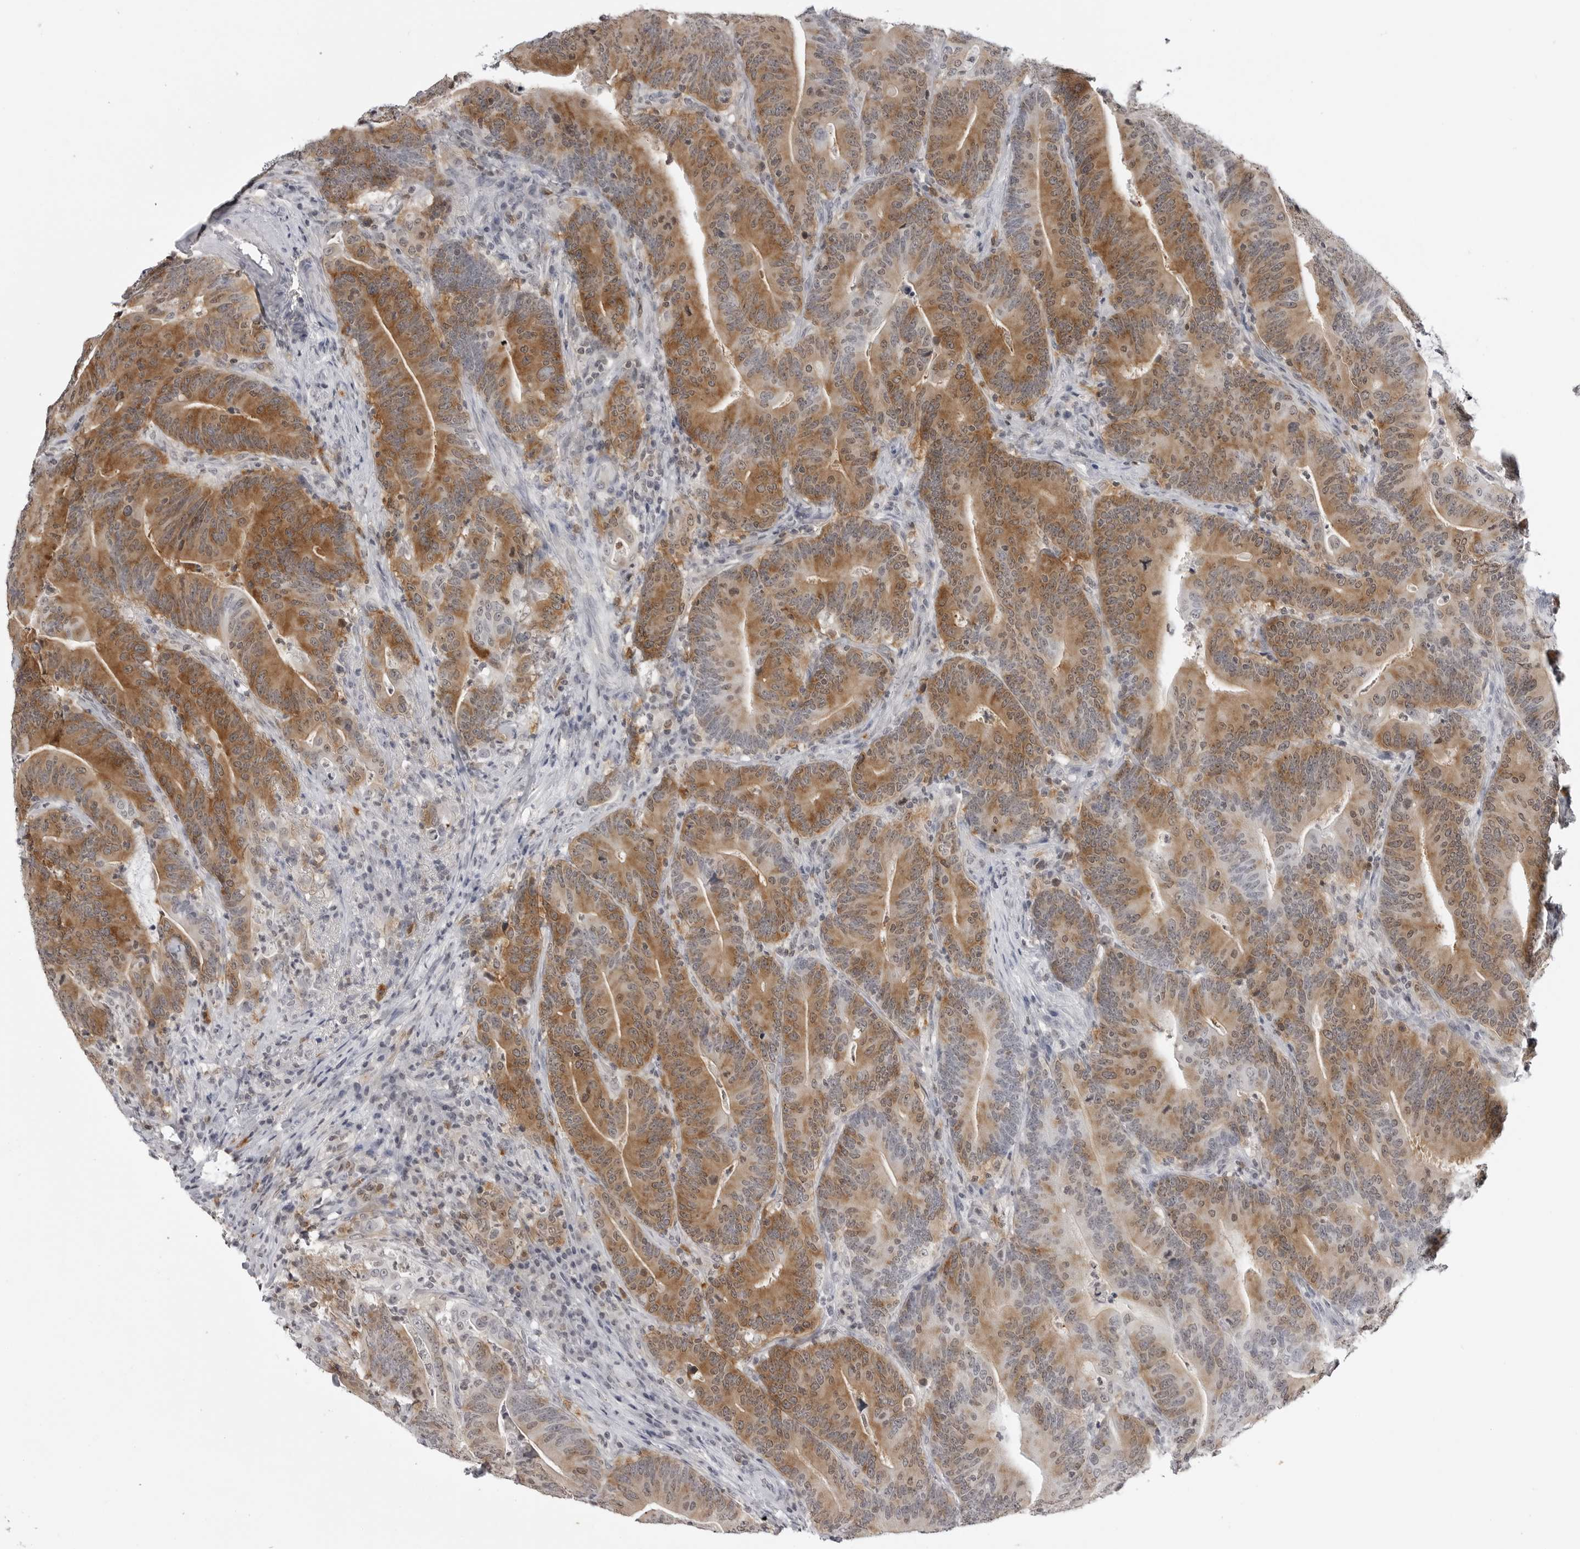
{"staining": {"intensity": "strong", "quantity": ">75%", "location": "cytoplasmic/membranous"}, "tissue": "colorectal cancer", "cell_type": "Tumor cells", "image_type": "cancer", "snomed": [{"axis": "morphology", "description": "Adenocarcinoma, NOS"}, {"axis": "topography", "description": "Colon"}], "caption": "Protein expression analysis of colorectal cancer demonstrates strong cytoplasmic/membranous staining in approximately >75% of tumor cells.", "gene": "RRM1", "patient": {"sex": "female", "age": 66}}